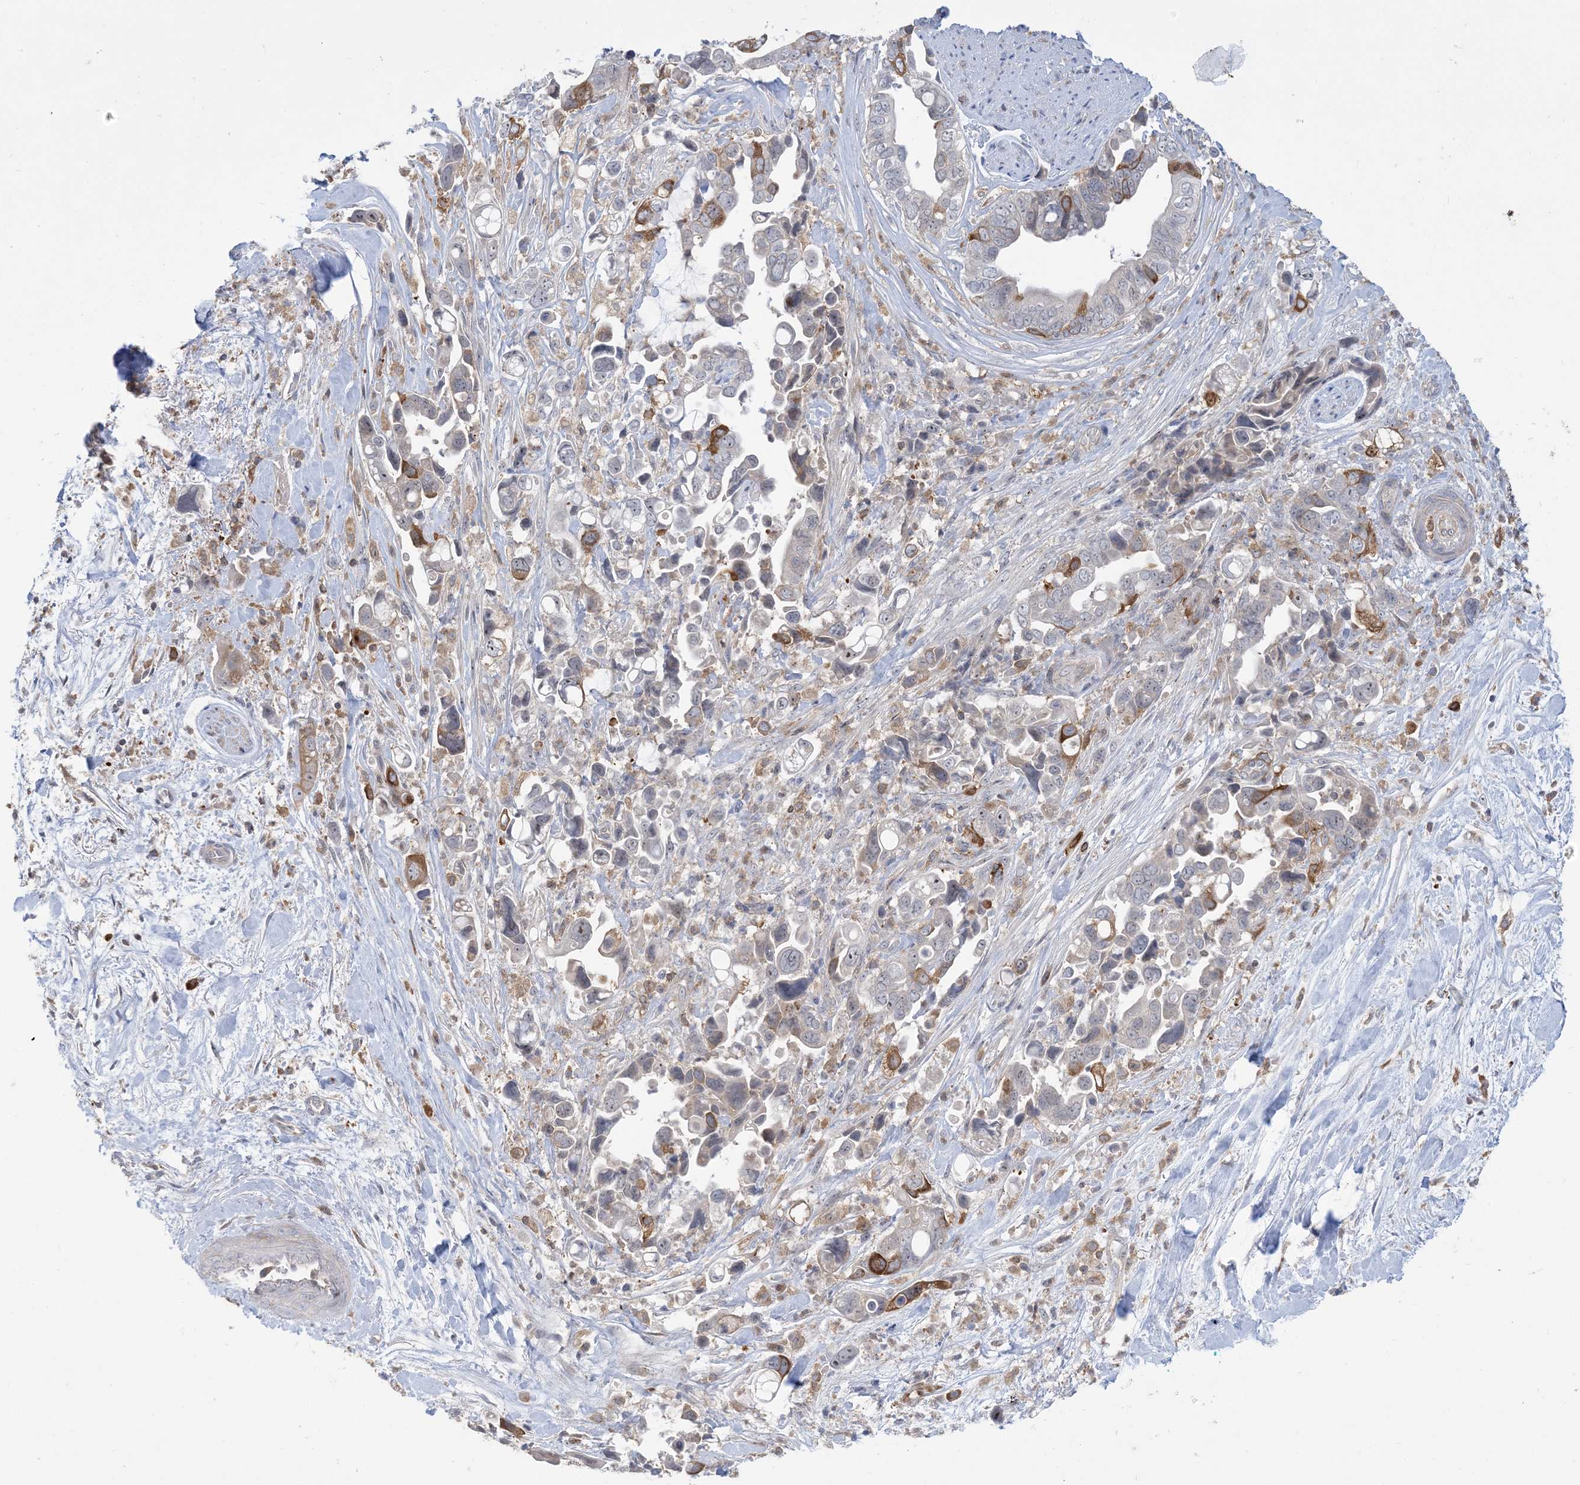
{"staining": {"intensity": "moderate", "quantity": "<25%", "location": "cytoplasmic/membranous"}, "tissue": "pancreatic cancer", "cell_type": "Tumor cells", "image_type": "cancer", "snomed": [{"axis": "morphology", "description": "Adenocarcinoma, NOS"}, {"axis": "topography", "description": "Pancreas"}], "caption": "Human pancreatic cancer (adenocarcinoma) stained for a protein (brown) demonstrates moderate cytoplasmic/membranous positive positivity in about <25% of tumor cells.", "gene": "AOC1", "patient": {"sex": "female", "age": 72}}